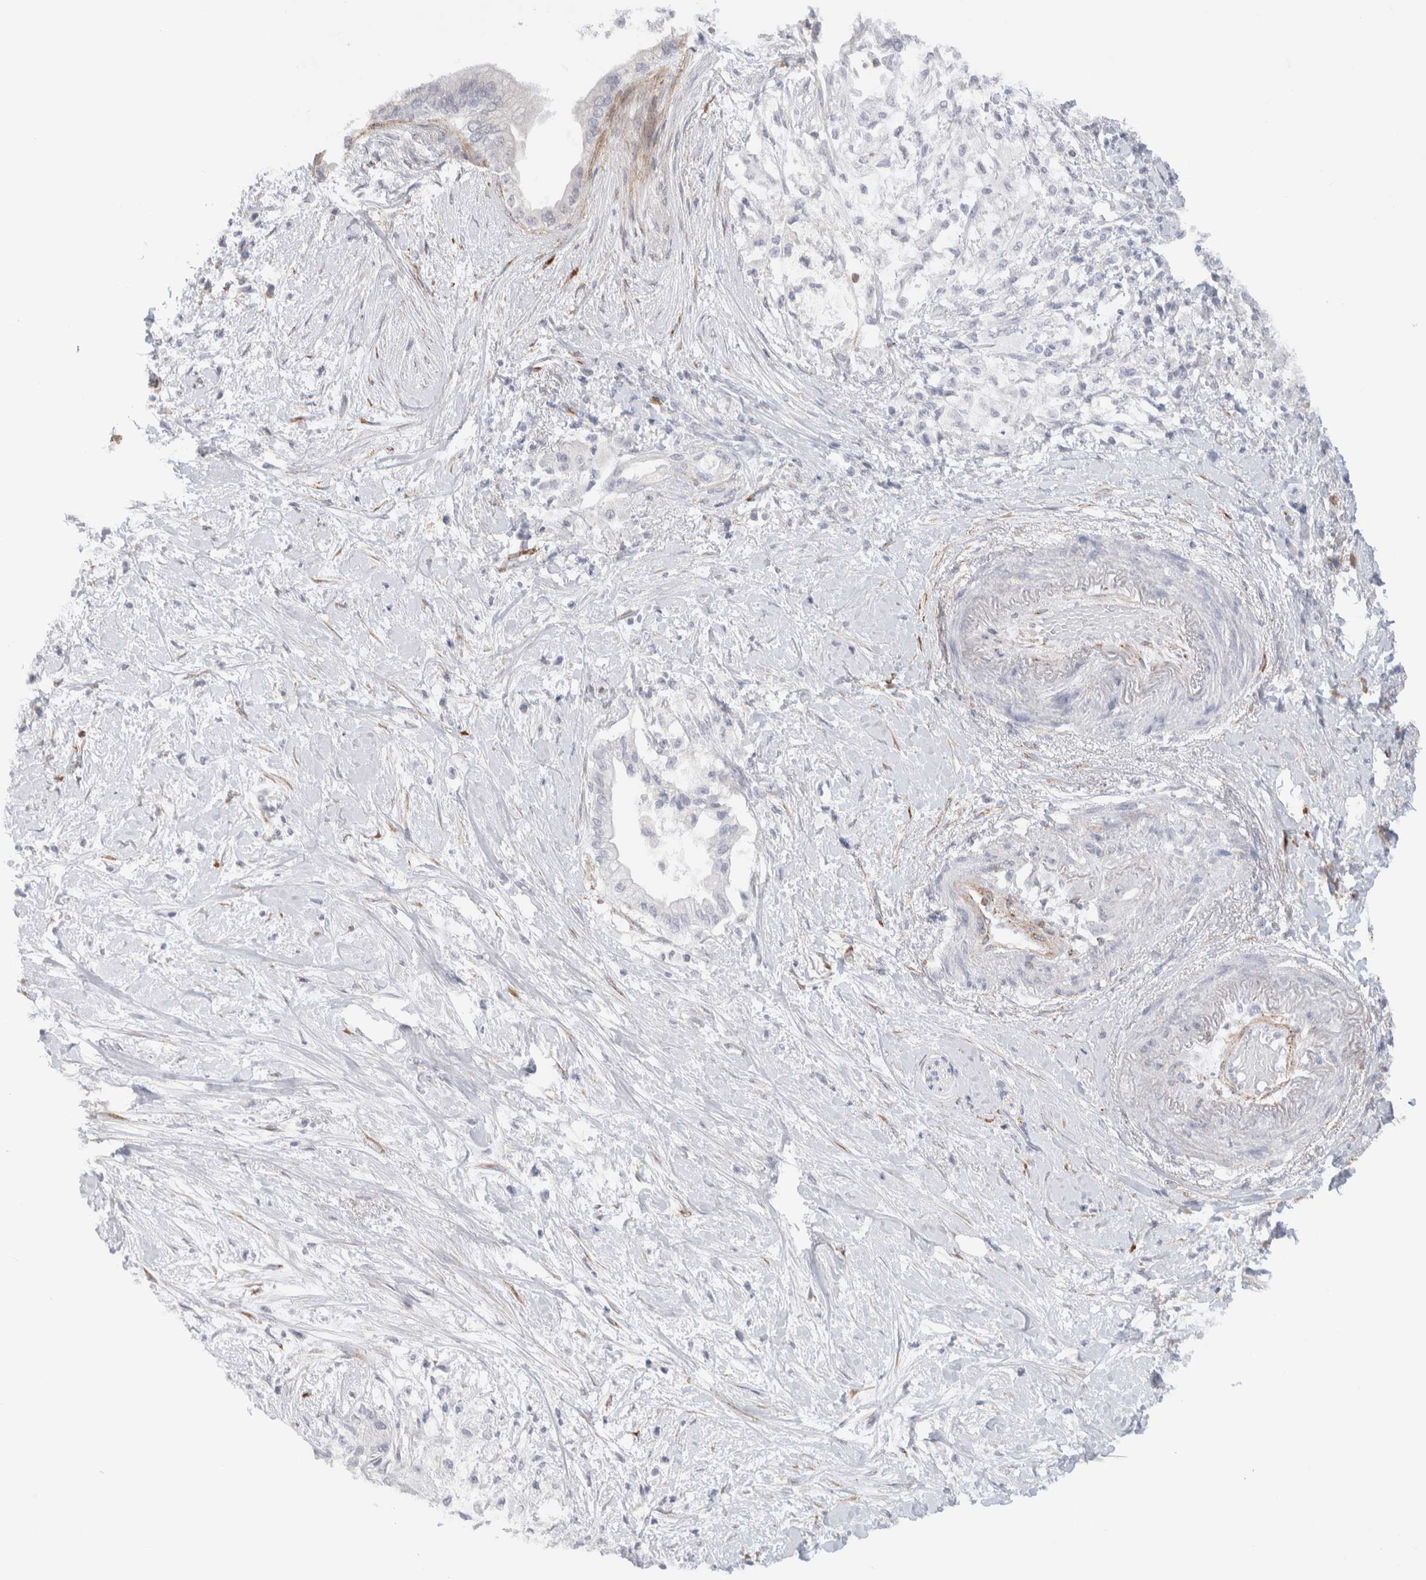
{"staining": {"intensity": "negative", "quantity": "none", "location": "none"}, "tissue": "pancreatic cancer", "cell_type": "Tumor cells", "image_type": "cancer", "snomed": [{"axis": "morphology", "description": "Normal tissue, NOS"}, {"axis": "morphology", "description": "Adenocarcinoma, NOS"}, {"axis": "topography", "description": "Pancreas"}, {"axis": "topography", "description": "Duodenum"}], "caption": "An immunohistochemistry photomicrograph of pancreatic cancer is shown. There is no staining in tumor cells of pancreatic cancer.", "gene": "SEPTIN4", "patient": {"sex": "female", "age": 60}}